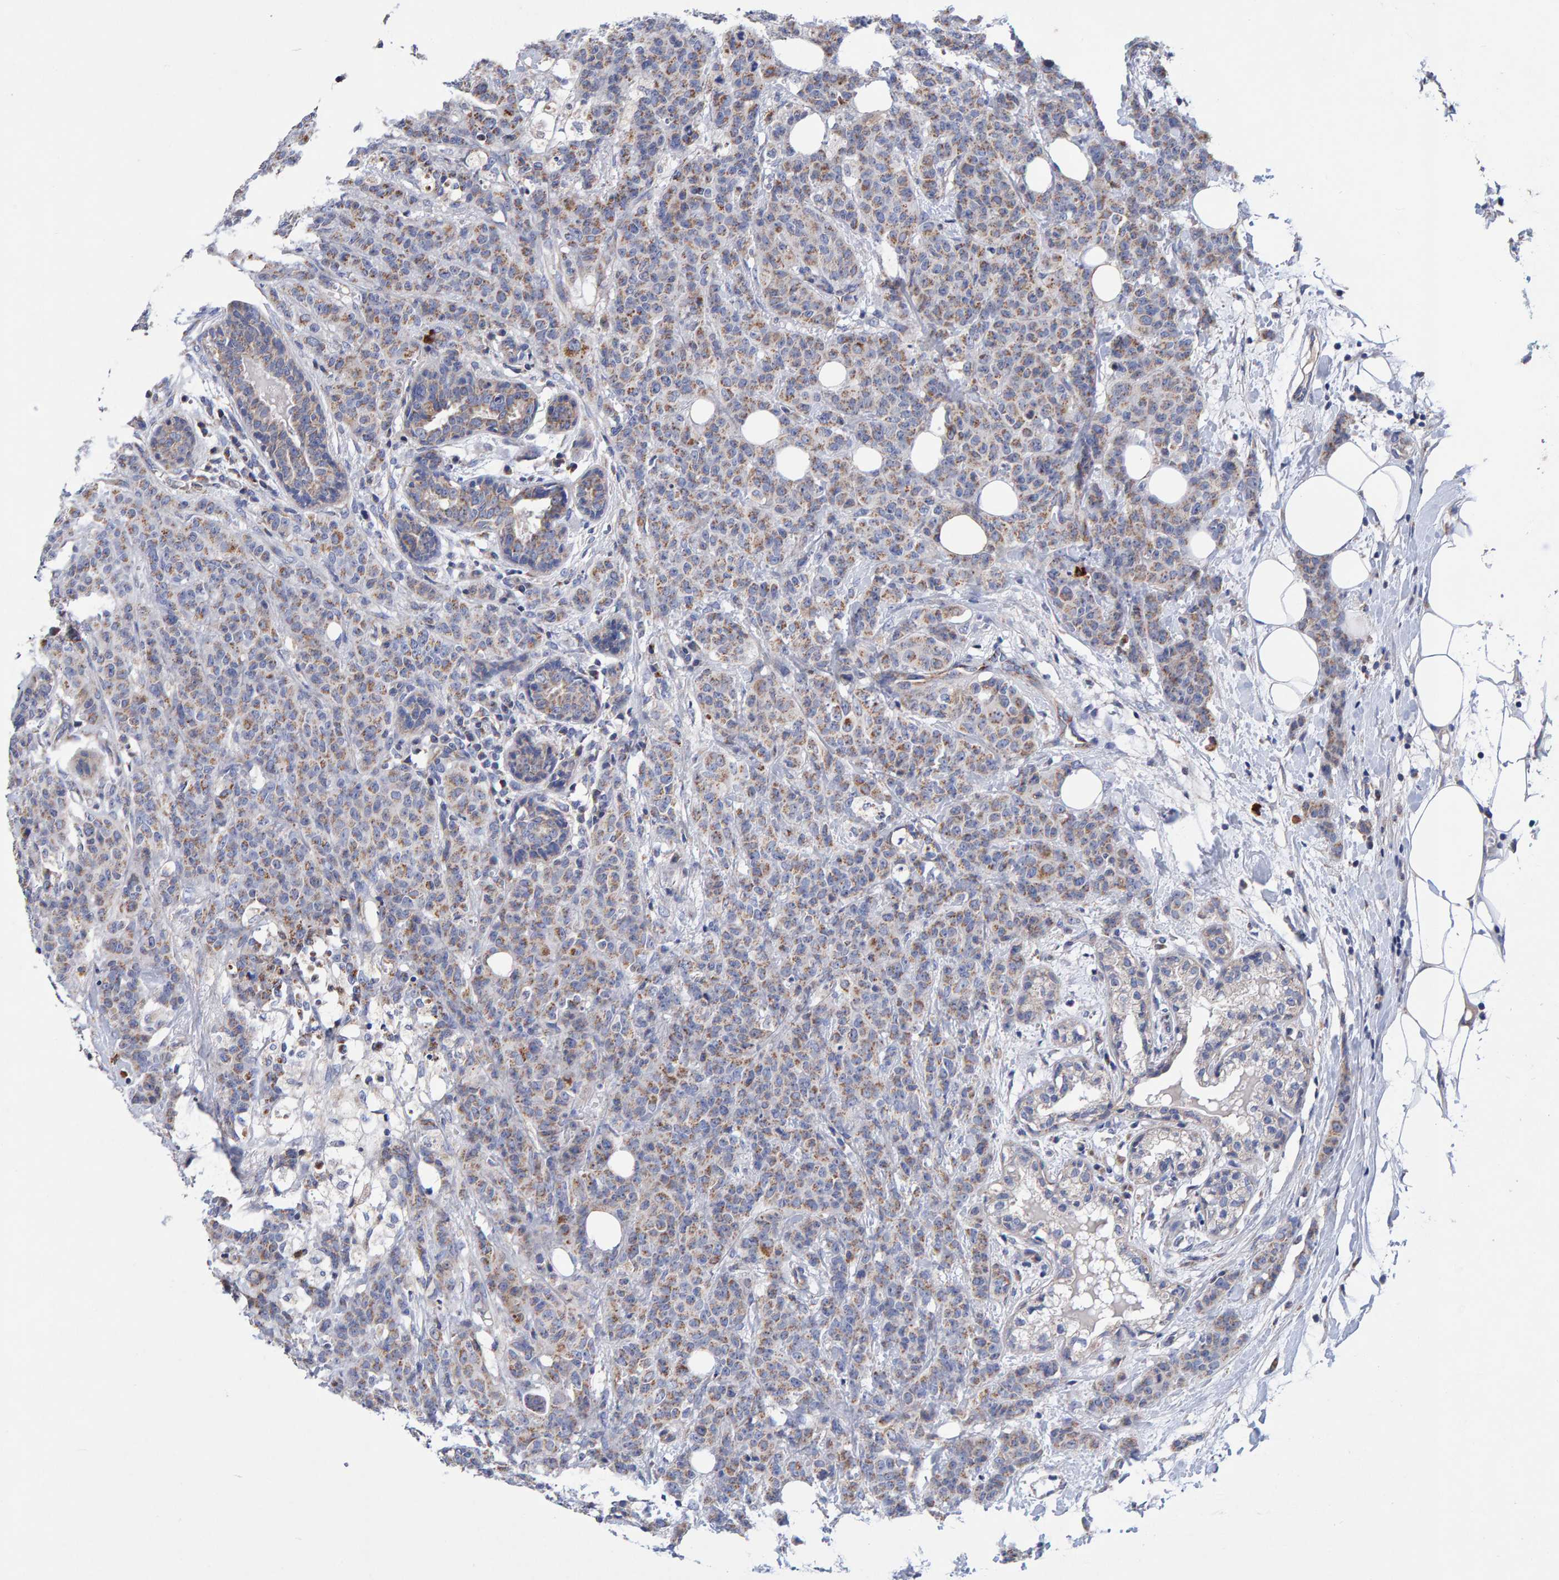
{"staining": {"intensity": "moderate", "quantity": "25%-75%", "location": "cytoplasmic/membranous"}, "tissue": "breast cancer", "cell_type": "Tumor cells", "image_type": "cancer", "snomed": [{"axis": "morphology", "description": "Normal tissue, NOS"}, {"axis": "morphology", "description": "Duct carcinoma"}, {"axis": "topography", "description": "Breast"}], "caption": "Immunohistochemistry (DAB (3,3'-diaminobenzidine)) staining of invasive ductal carcinoma (breast) exhibits moderate cytoplasmic/membranous protein expression in about 25%-75% of tumor cells.", "gene": "EFR3A", "patient": {"sex": "female", "age": 40}}